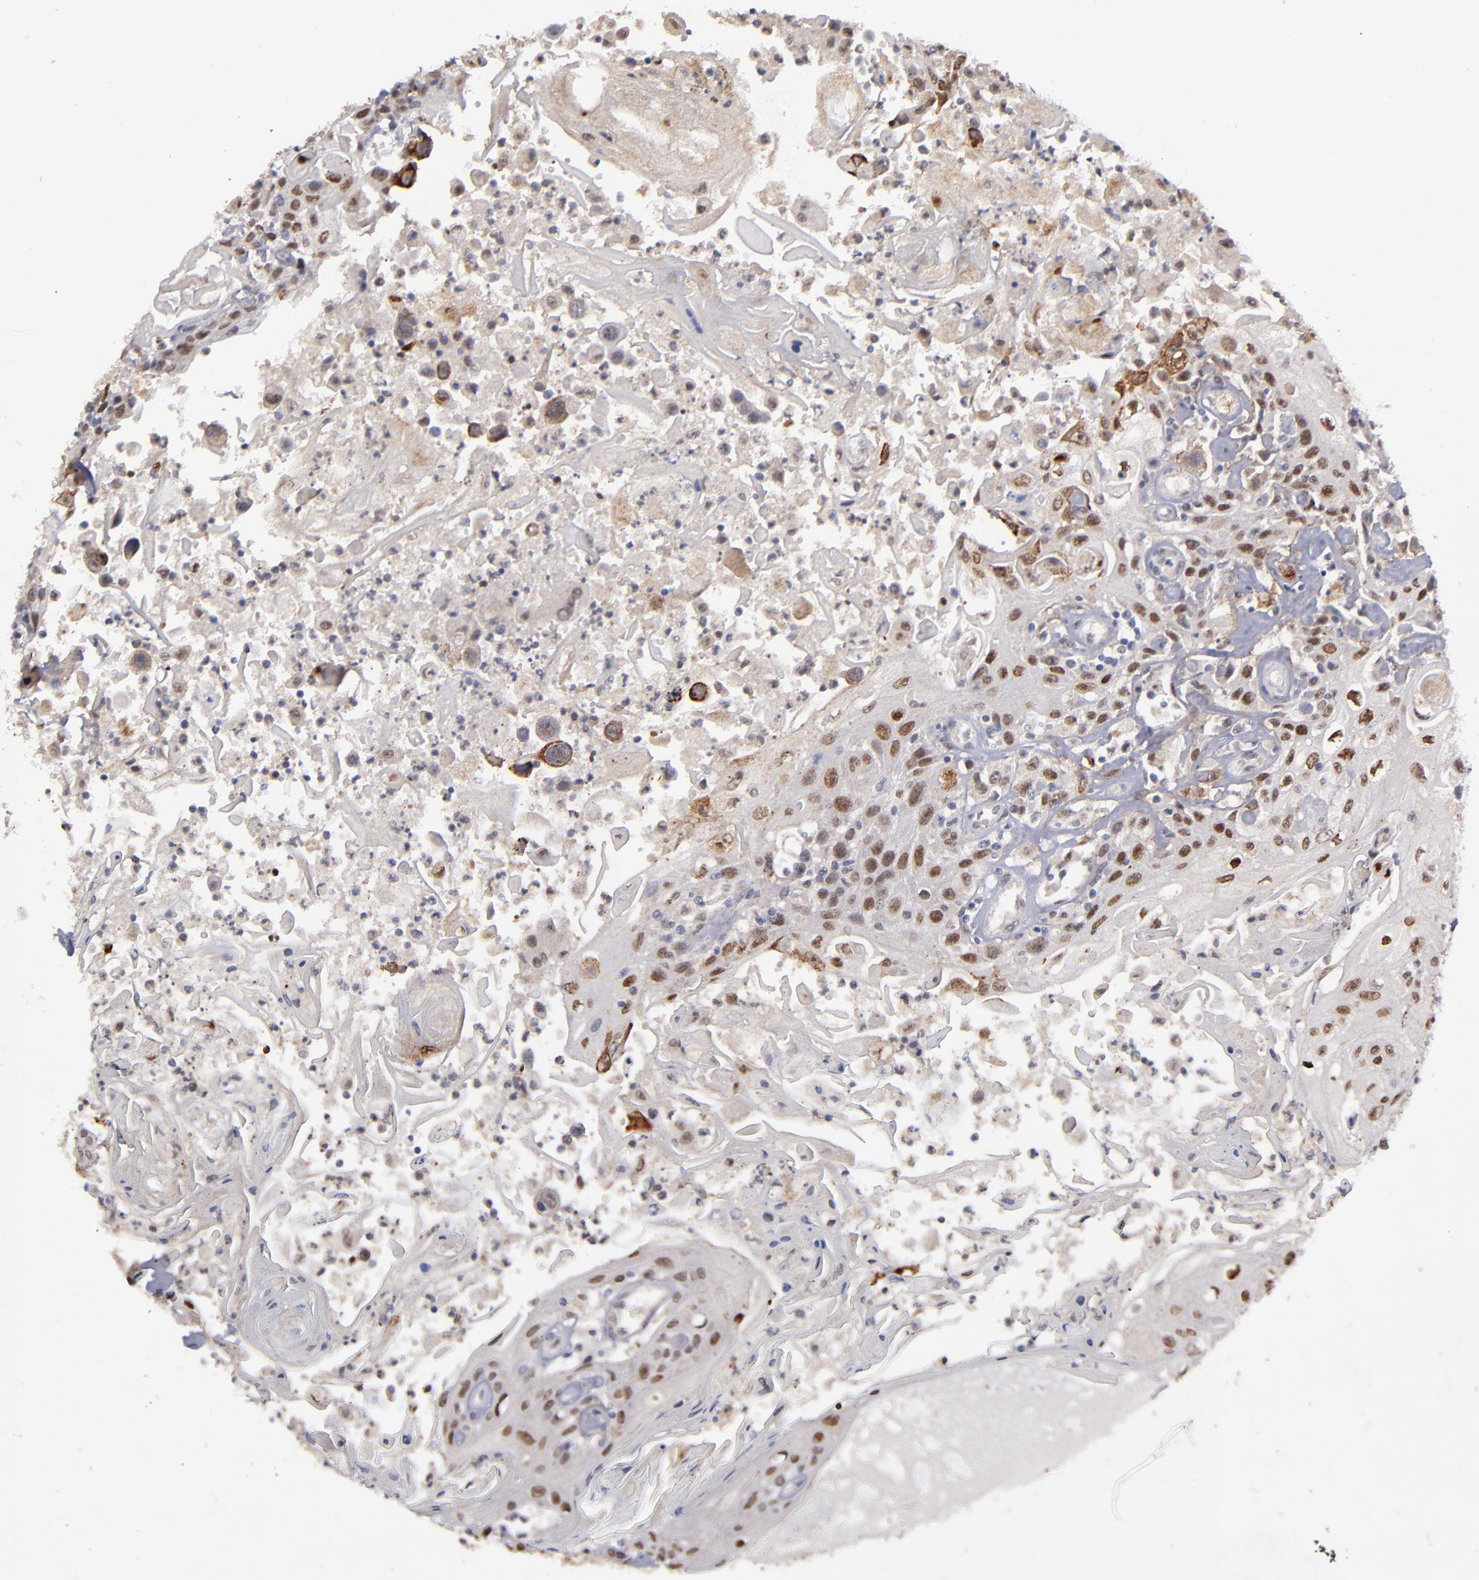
{"staining": {"intensity": "moderate", "quantity": "25%-75%", "location": "nuclear"}, "tissue": "head and neck cancer", "cell_type": "Tumor cells", "image_type": "cancer", "snomed": [{"axis": "morphology", "description": "Squamous cell carcinoma, NOS"}, {"axis": "topography", "description": "Oral tissue"}, {"axis": "topography", "description": "Head-Neck"}], "caption": "An immunohistochemistry (IHC) micrograph of tumor tissue is shown. Protein staining in brown highlights moderate nuclear positivity in head and neck cancer (squamous cell carcinoma) within tumor cells.", "gene": "RREB1", "patient": {"sex": "female", "age": 76}}